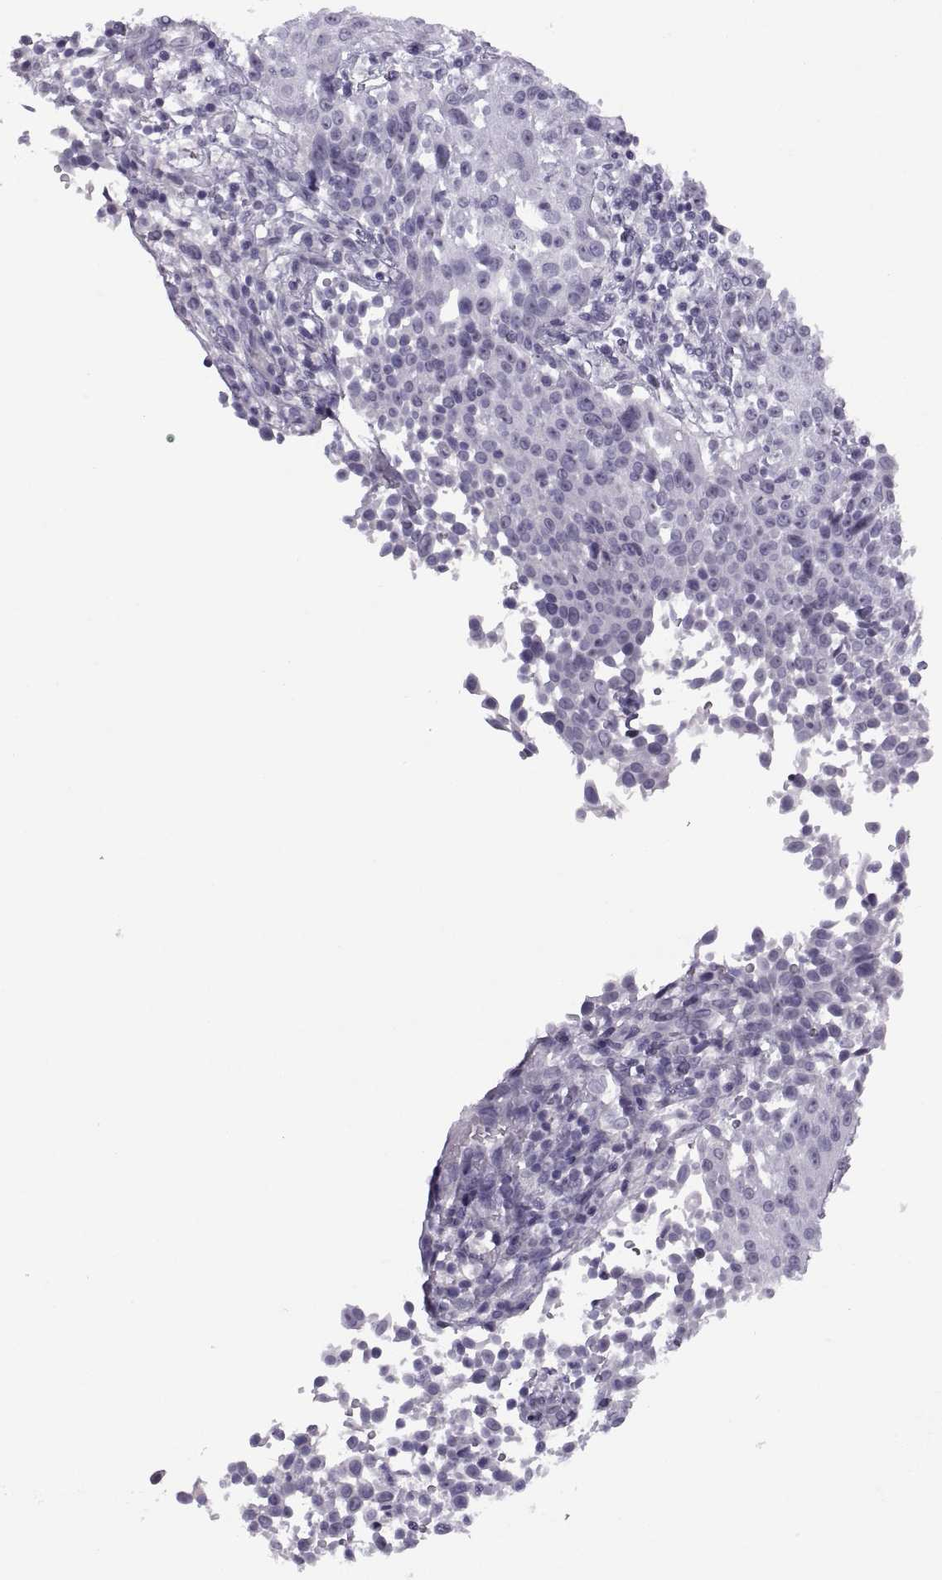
{"staining": {"intensity": "negative", "quantity": "none", "location": "none"}, "tissue": "cervical cancer", "cell_type": "Tumor cells", "image_type": "cancer", "snomed": [{"axis": "morphology", "description": "Squamous cell carcinoma, NOS"}, {"axis": "topography", "description": "Cervix"}], "caption": "Cervical cancer (squamous cell carcinoma) was stained to show a protein in brown. There is no significant positivity in tumor cells.", "gene": "FAM24A", "patient": {"sex": "female", "age": 26}}